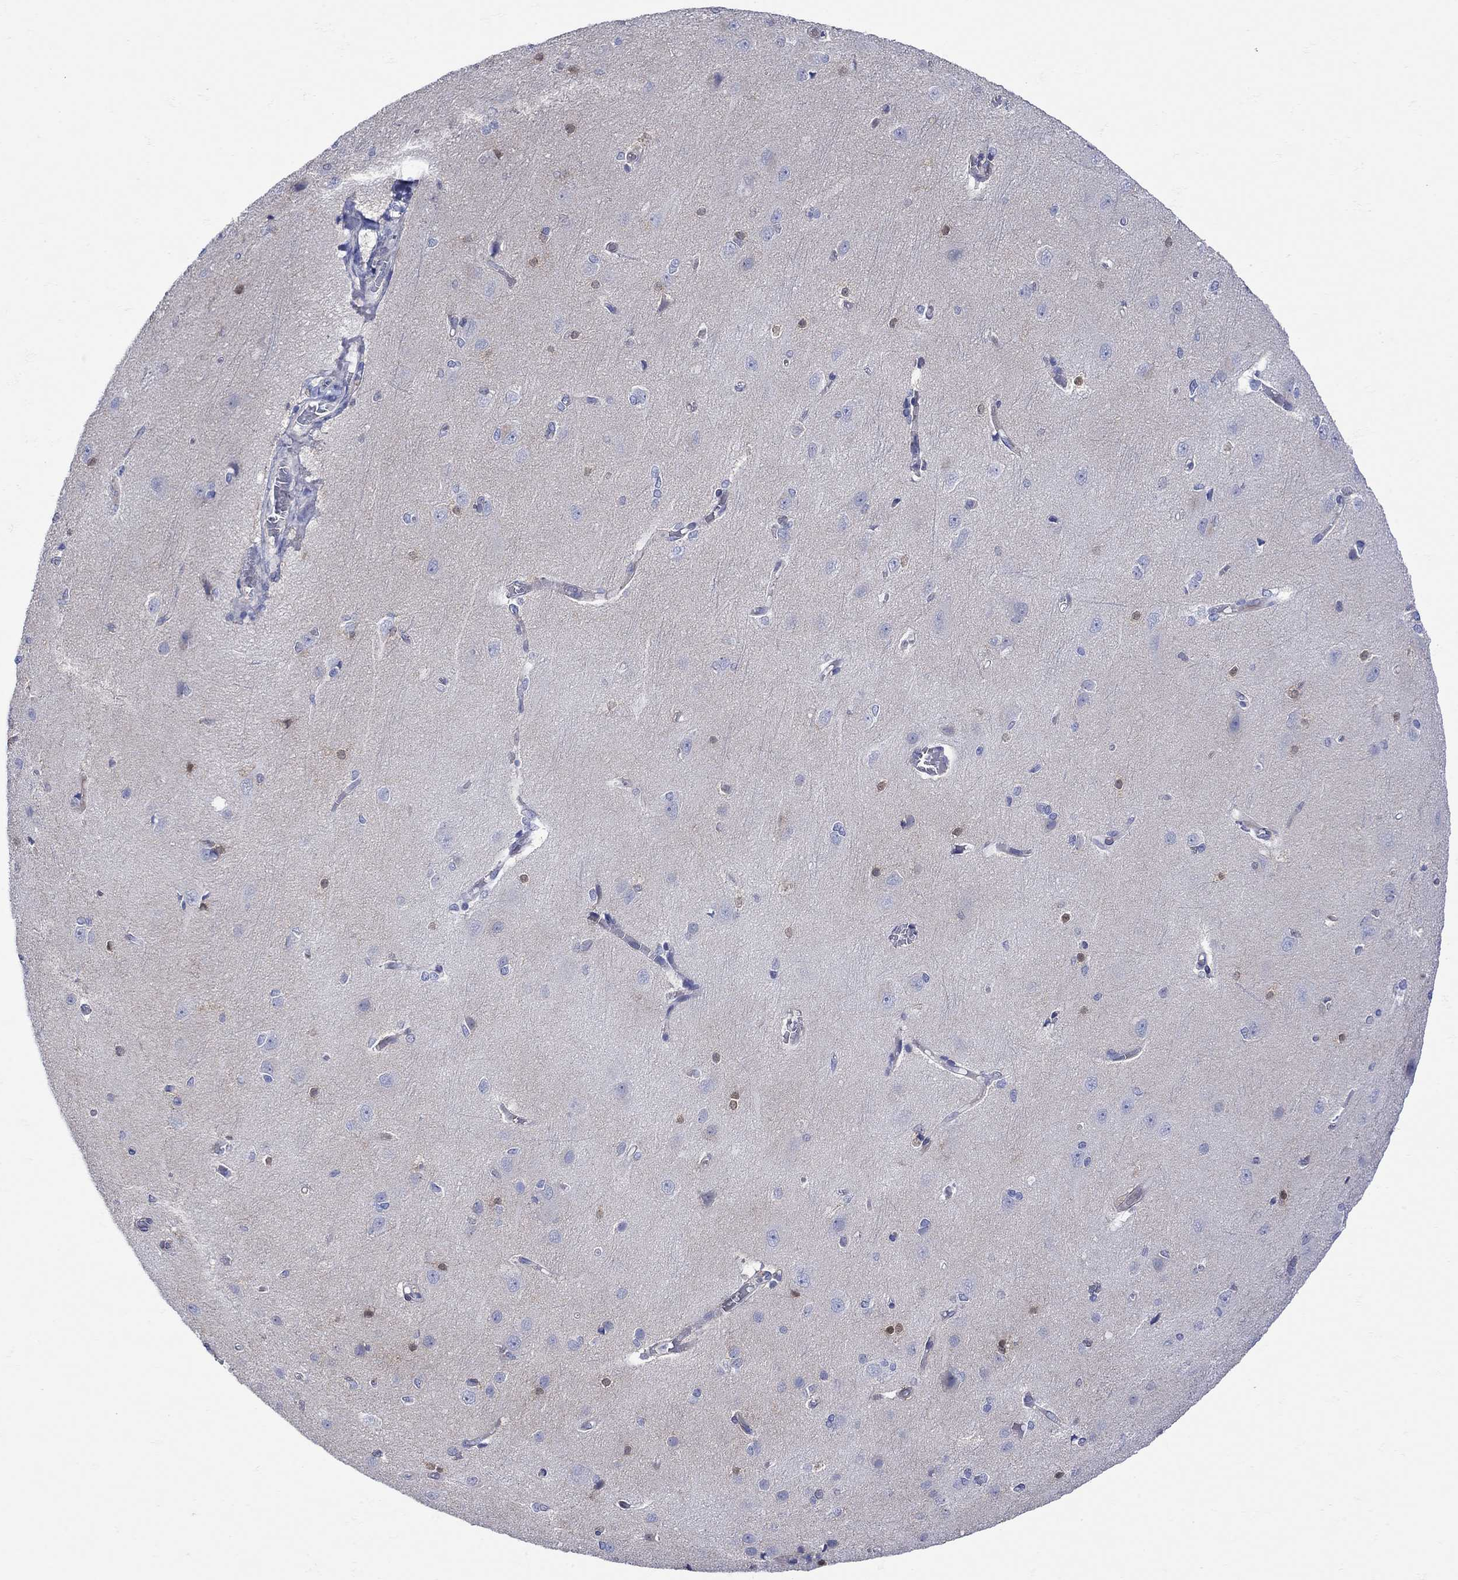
{"staining": {"intensity": "negative", "quantity": "none", "location": "none"}, "tissue": "cerebral cortex", "cell_type": "Endothelial cells", "image_type": "normal", "snomed": [{"axis": "morphology", "description": "Normal tissue, NOS"}, {"axis": "topography", "description": "Cerebral cortex"}], "caption": "Image shows no protein expression in endothelial cells of benign cerebral cortex.", "gene": "MSI1", "patient": {"sex": "male", "age": 37}}